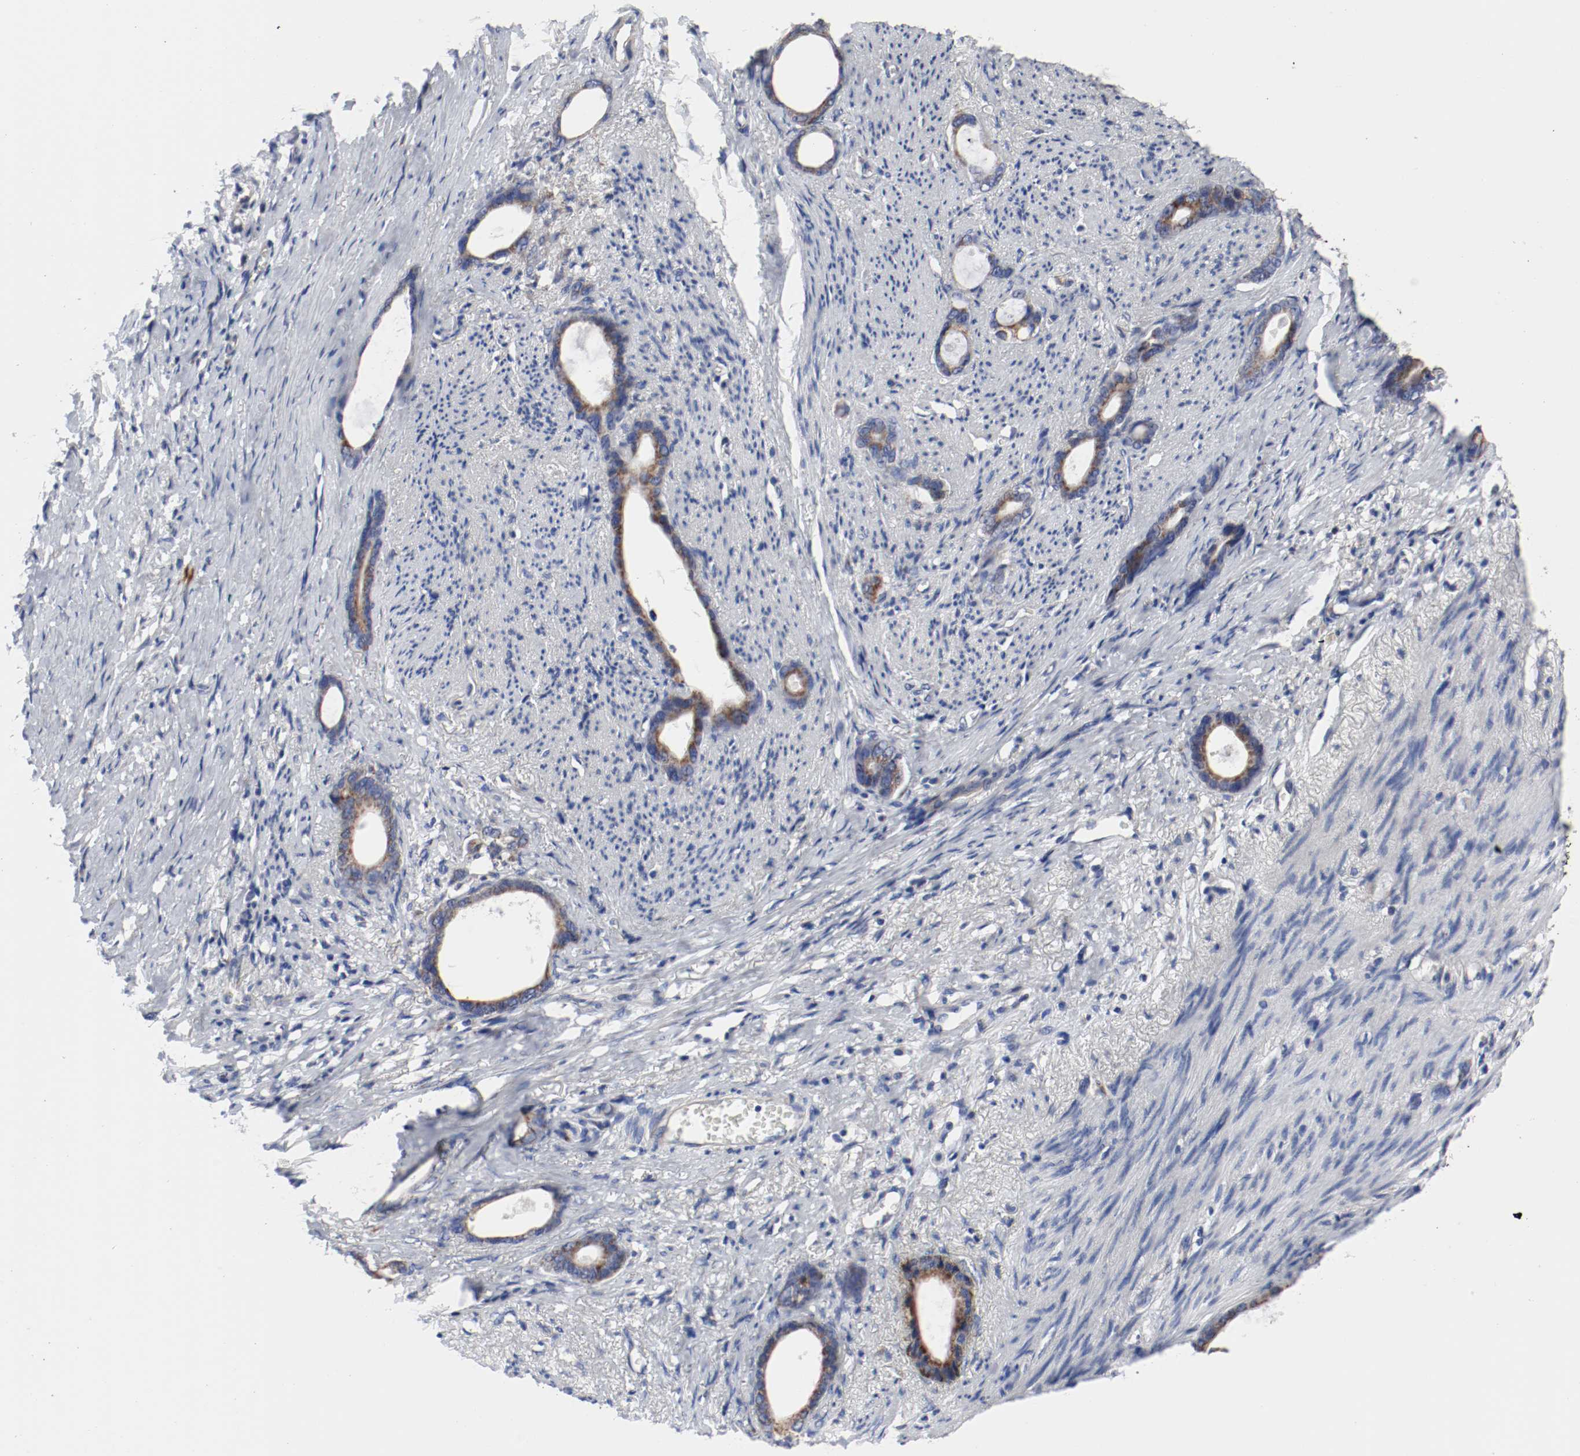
{"staining": {"intensity": "moderate", "quantity": ">75%", "location": "cytoplasmic/membranous"}, "tissue": "stomach cancer", "cell_type": "Tumor cells", "image_type": "cancer", "snomed": [{"axis": "morphology", "description": "Adenocarcinoma, NOS"}, {"axis": "topography", "description": "Stomach"}], "caption": "Human stomach adenocarcinoma stained for a protein (brown) reveals moderate cytoplasmic/membranous positive positivity in about >75% of tumor cells.", "gene": "AFG3L2", "patient": {"sex": "female", "age": 75}}